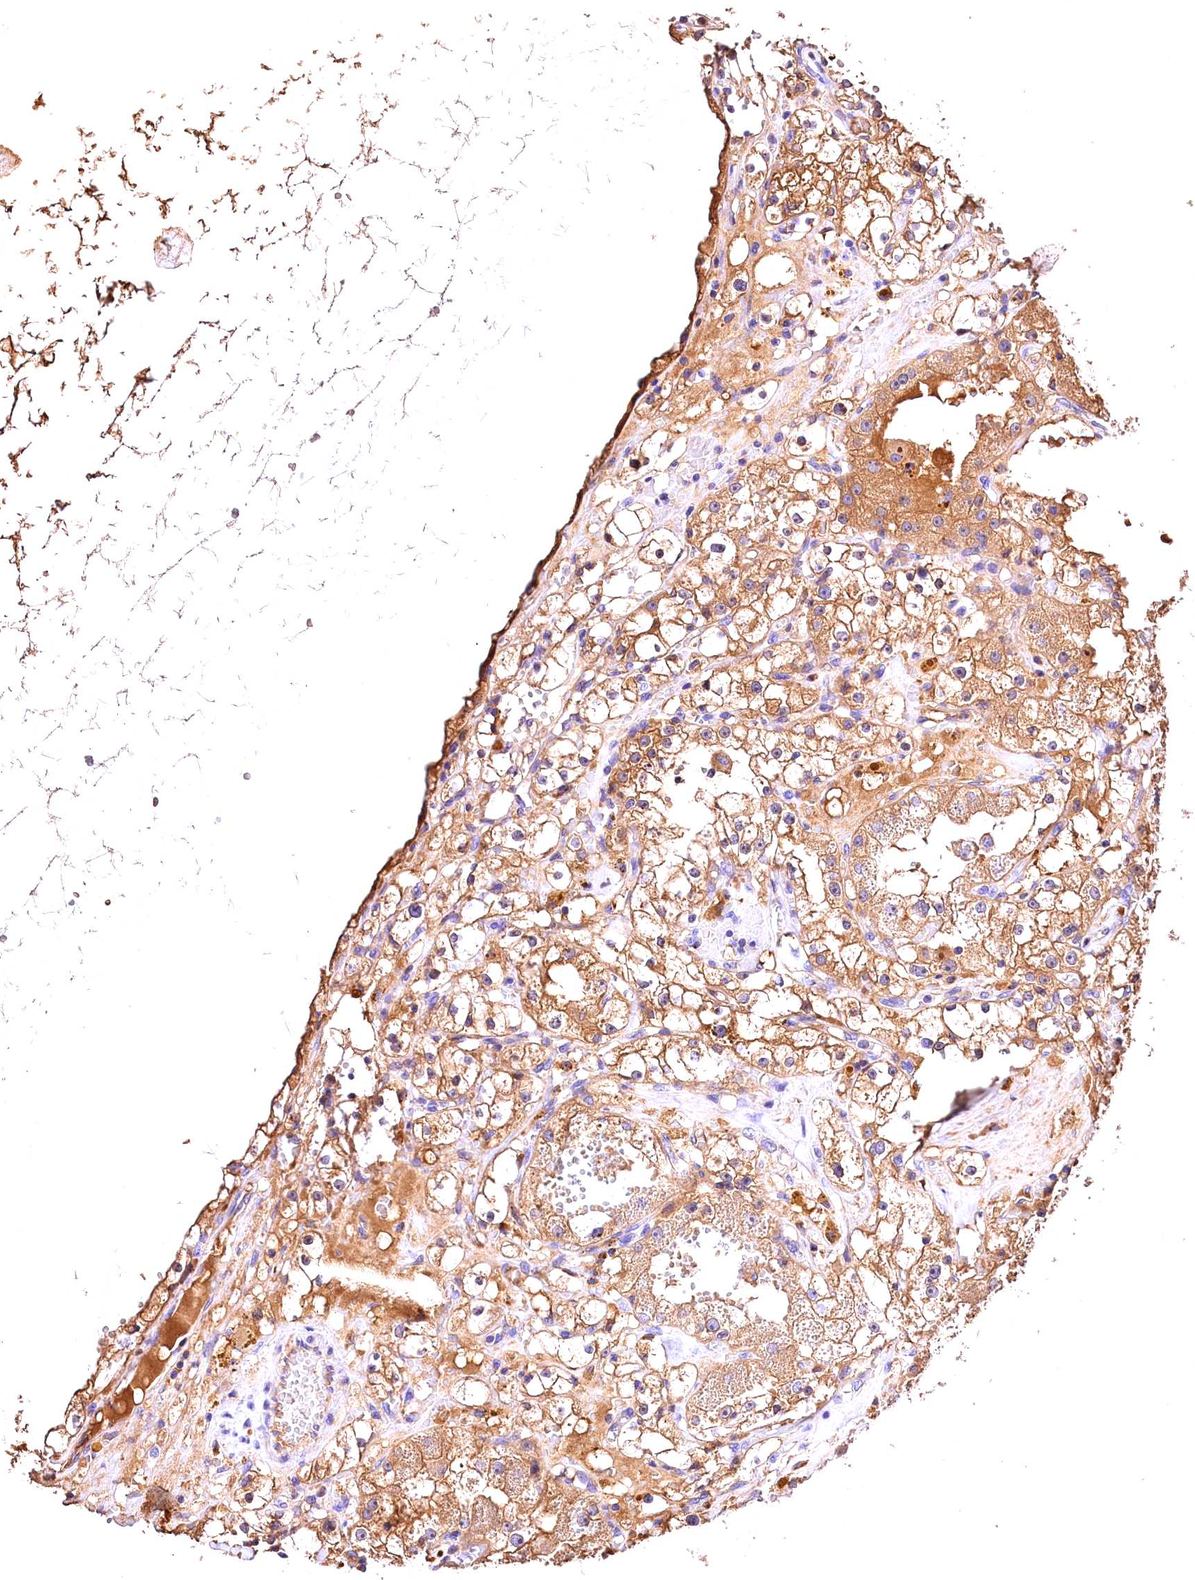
{"staining": {"intensity": "moderate", "quantity": ">75%", "location": "cytoplasmic/membranous"}, "tissue": "renal cancer", "cell_type": "Tumor cells", "image_type": "cancer", "snomed": [{"axis": "morphology", "description": "Adenocarcinoma, NOS"}, {"axis": "topography", "description": "Kidney"}], "caption": "Renal adenocarcinoma was stained to show a protein in brown. There is medium levels of moderate cytoplasmic/membranous positivity in approximately >75% of tumor cells.", "gene": "ARMC6", "patient": {"sex": "male", "age": 56}}